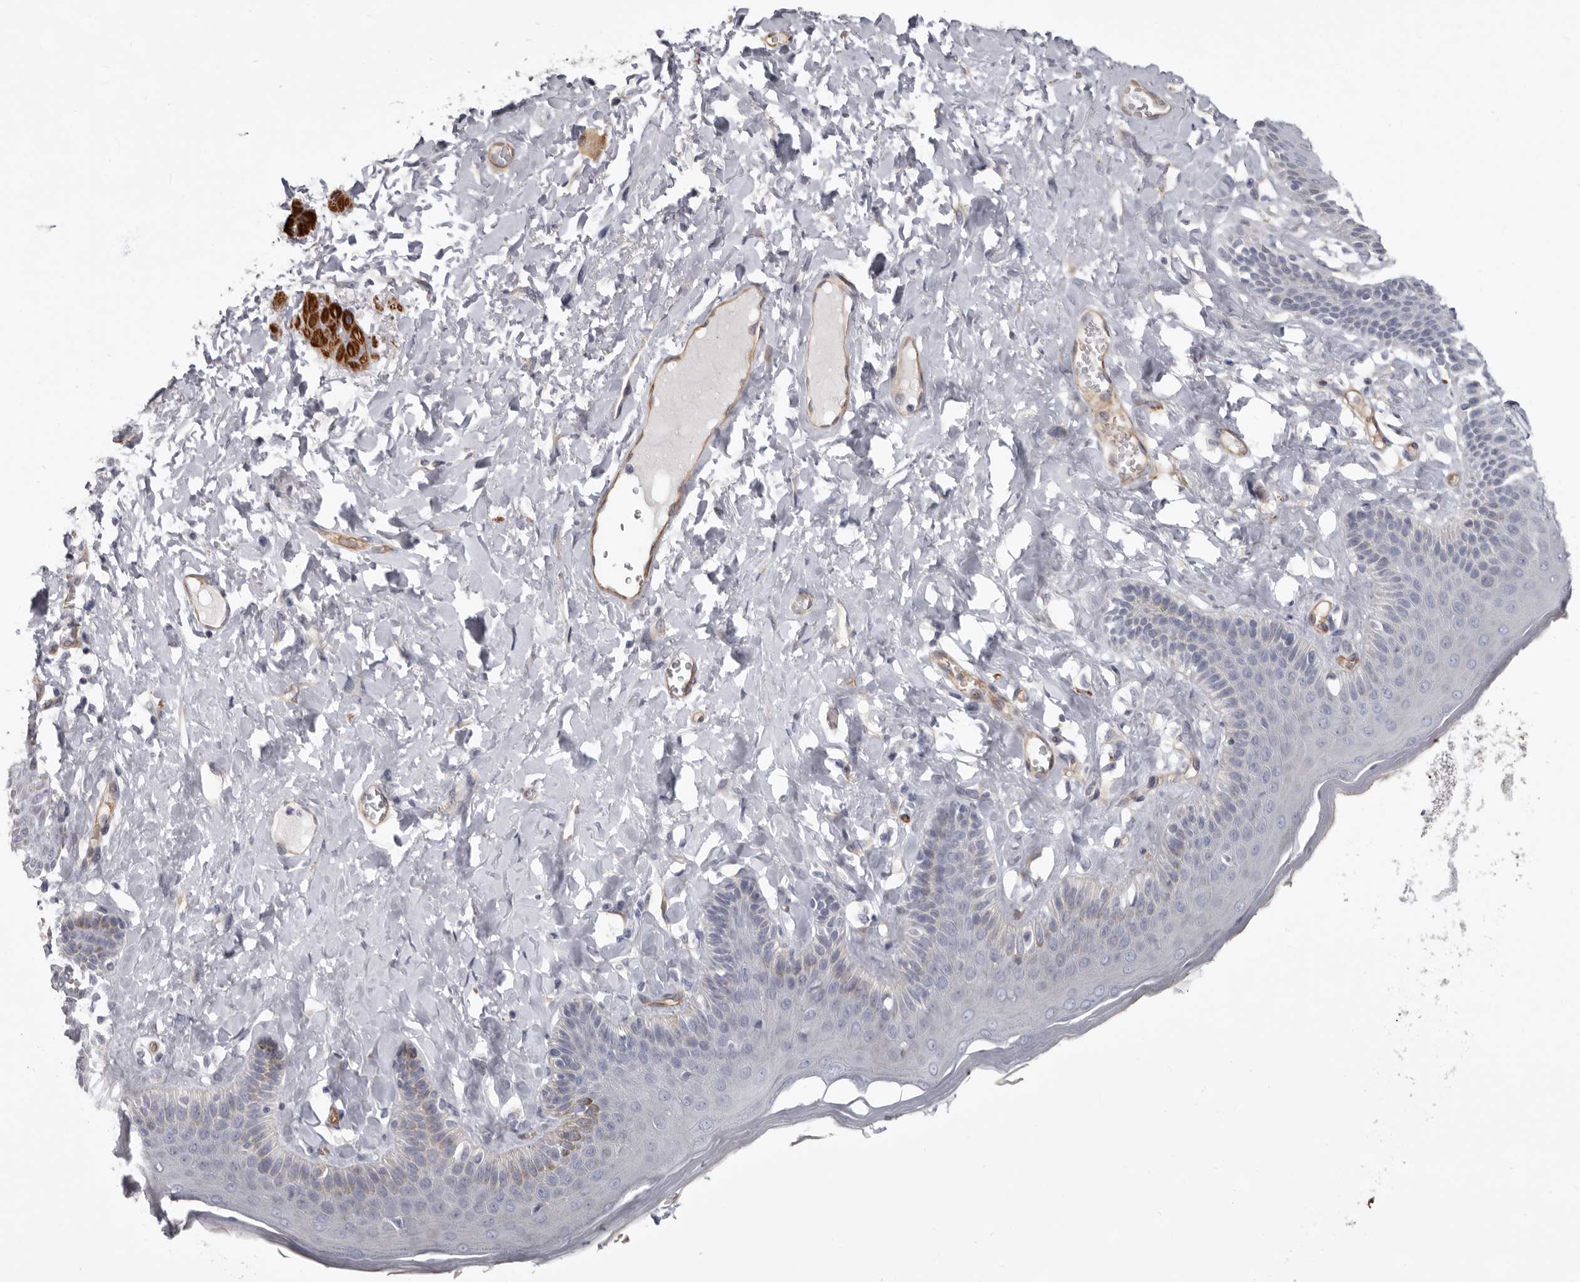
{"staining": {"intensity": "weak", "quantity": "<25%", "location": "cytoplasmic/membranous"}, "tissue": "skin", "cell_type": "Epidermal cells", "image_type": "normal", "snomed": [{"axis": "morphology", "description": "Normal tissue, NOS"}, {"axis": "topography", "description": "Anal"}], "caption": "Protein analysis of benign skin exhibits no significant staining in epidermal cells. (DAB (3,3'-diaminobenzidine) IHC, high magnification).", "gene": "ADGRL4", "patient": {"sex": "male", "age": 69}}